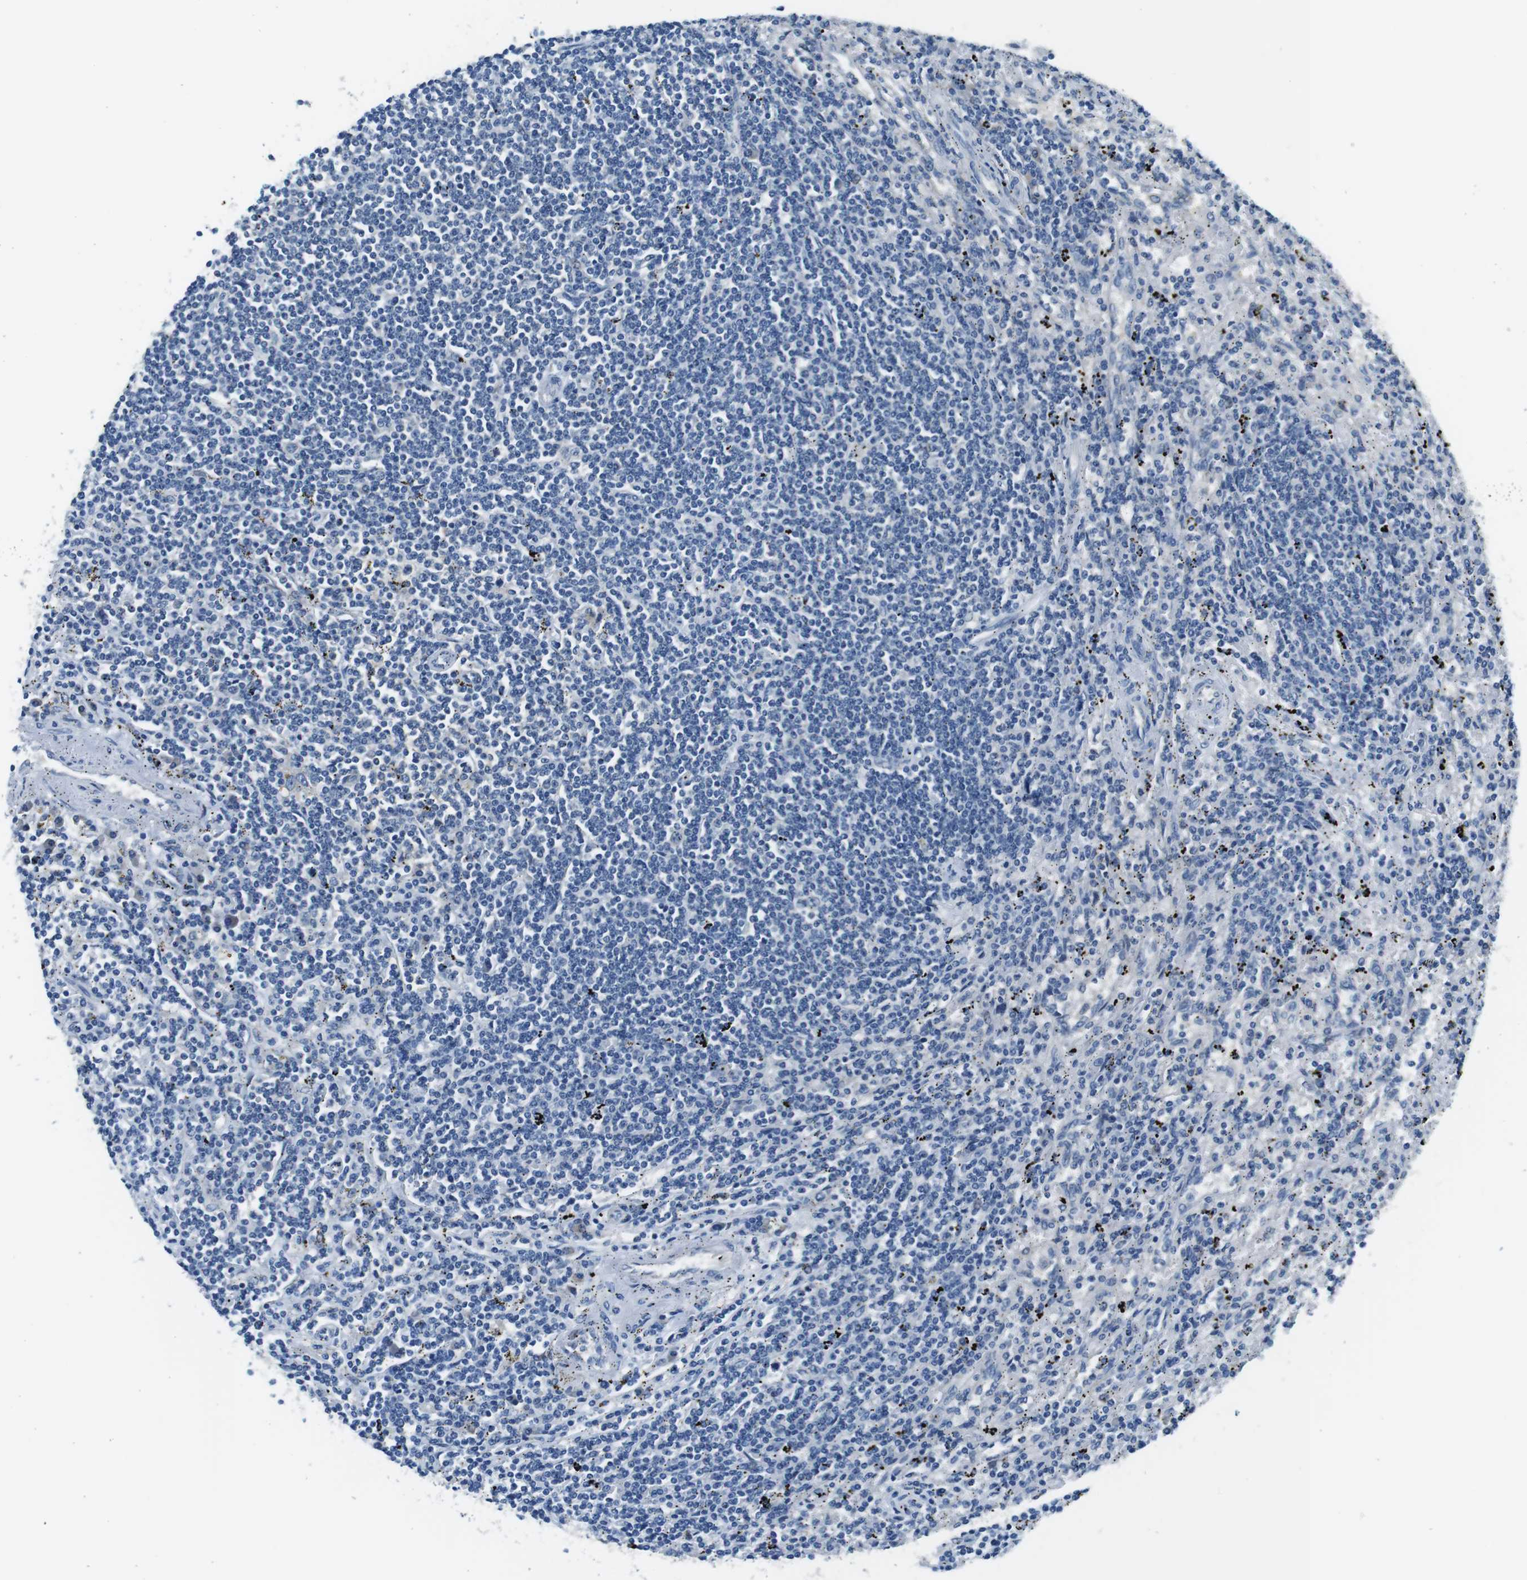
{"staining": {"intensity": "negative", "quantity": "none", "location": "none"}, "tissue": "lymphoma", "cell_type": "Tumor cells", "image_type": "cancer", "snomed": [{"axis": "morphology", "description": "Malignant lymphoma, non-Hodgkin's type, Low grade"}, {"axis": "topography", "description": "Spleen"}], "caption": "Tumor cells show no significant protein staining in lymphoma. (DAB (3,3'-diaminobenzidine) immunohistochemistry (IHC) visualized using brightfield microscopy, high magnification).", "gene": "EIF2B5", "patient": {"sex": "male", "age": 76}}